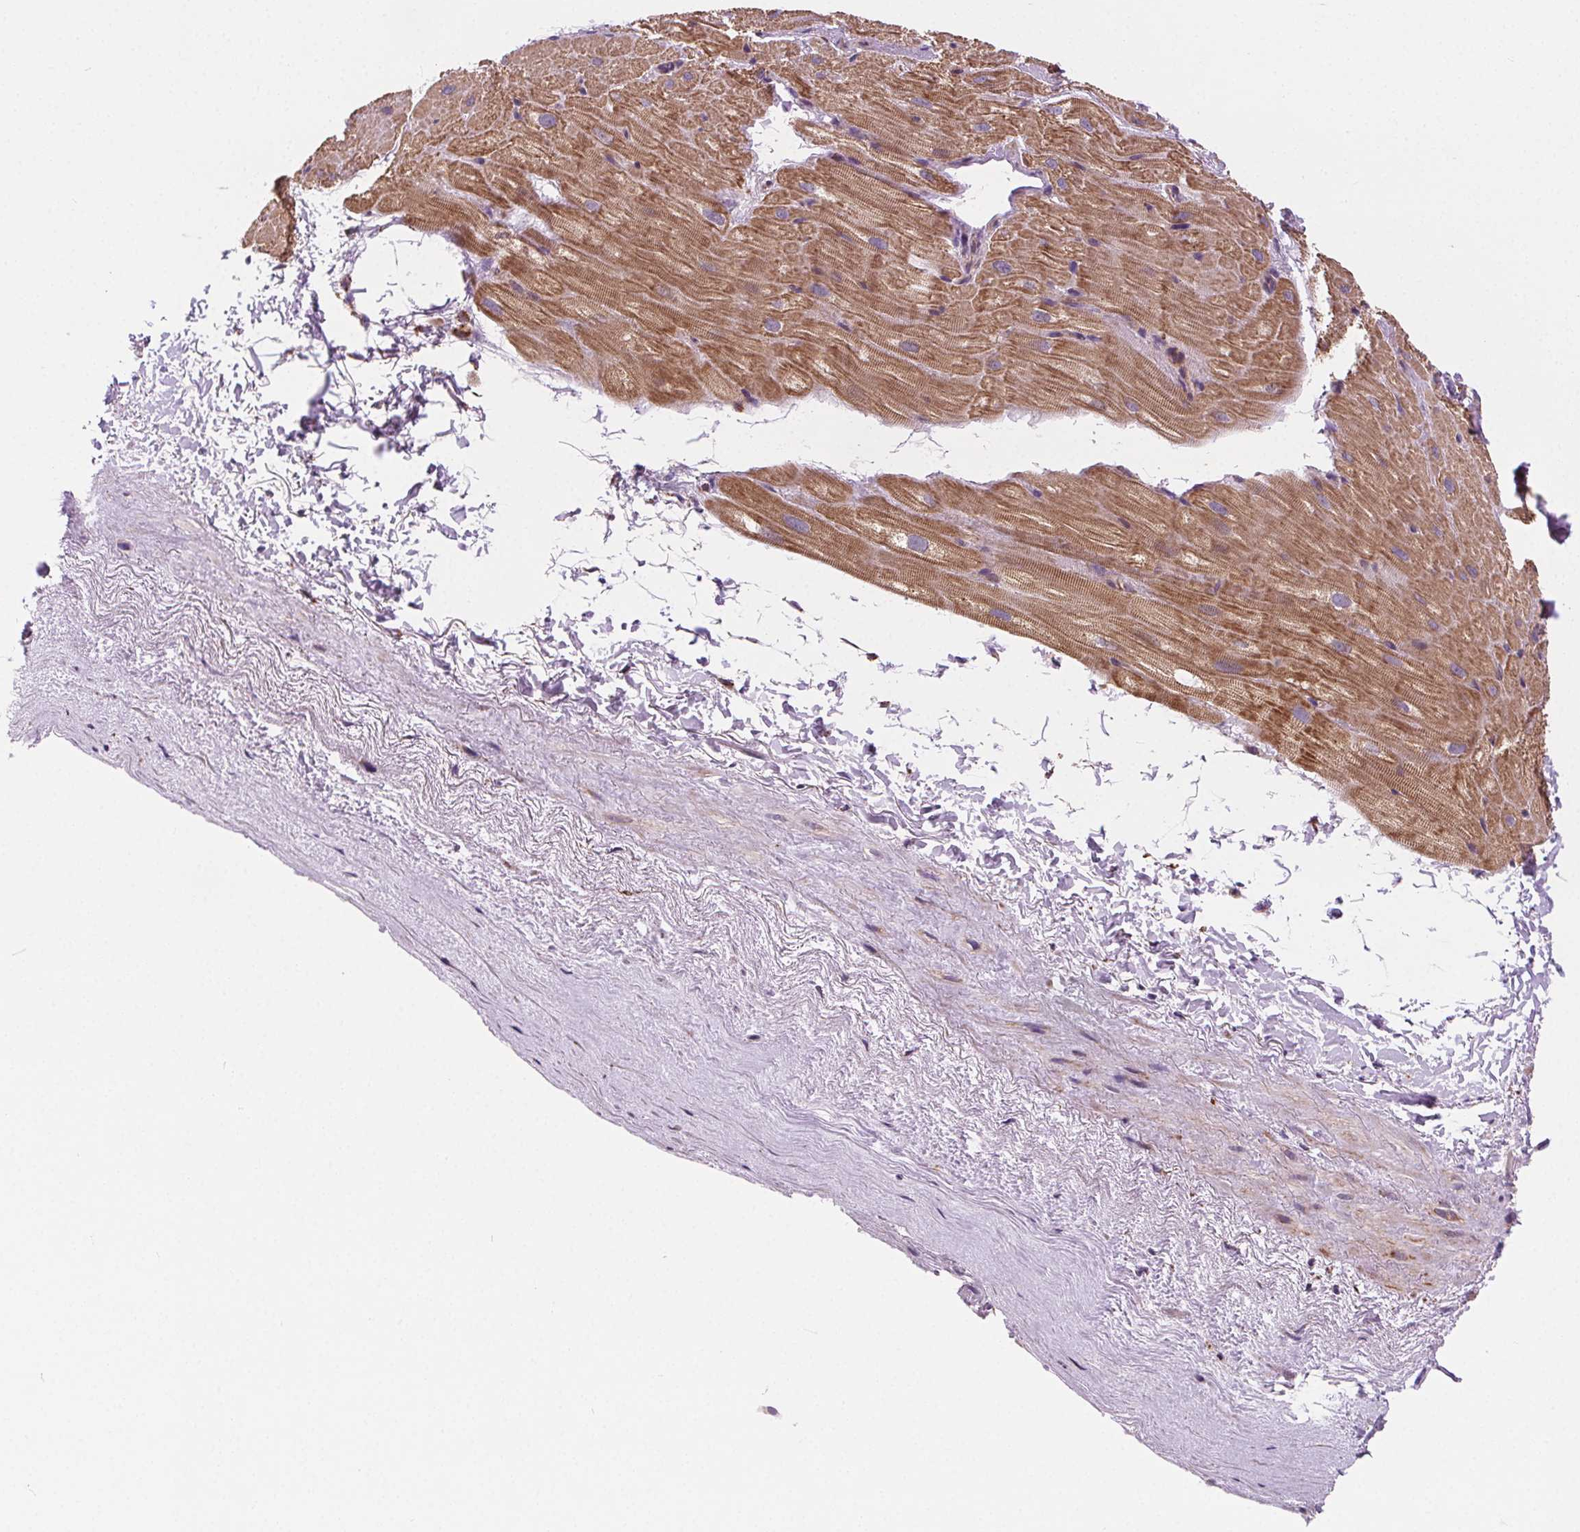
{"staining": {"intensity": "moderate", "quantity": ">75%", "location": "cytoplasmic/membranous"}, "tissue": "heart muscle", "cell_type": "Cardiomyocytes", "image_type": "normal", "snomed": [{"axis": "morphology", "description": "Normal tissue, NOS"}, {"axis": "topography", "description": "Heart"}], "caption": "This image reveals immunohistochemistry (IHC) staining of normal human heart muscle, with medium moderate cytoplasmic/membranous expression in about >75% of cardiomyocytes.", "gene": "GOLT1B", "patient": {"sex": "male", "age": 62}}